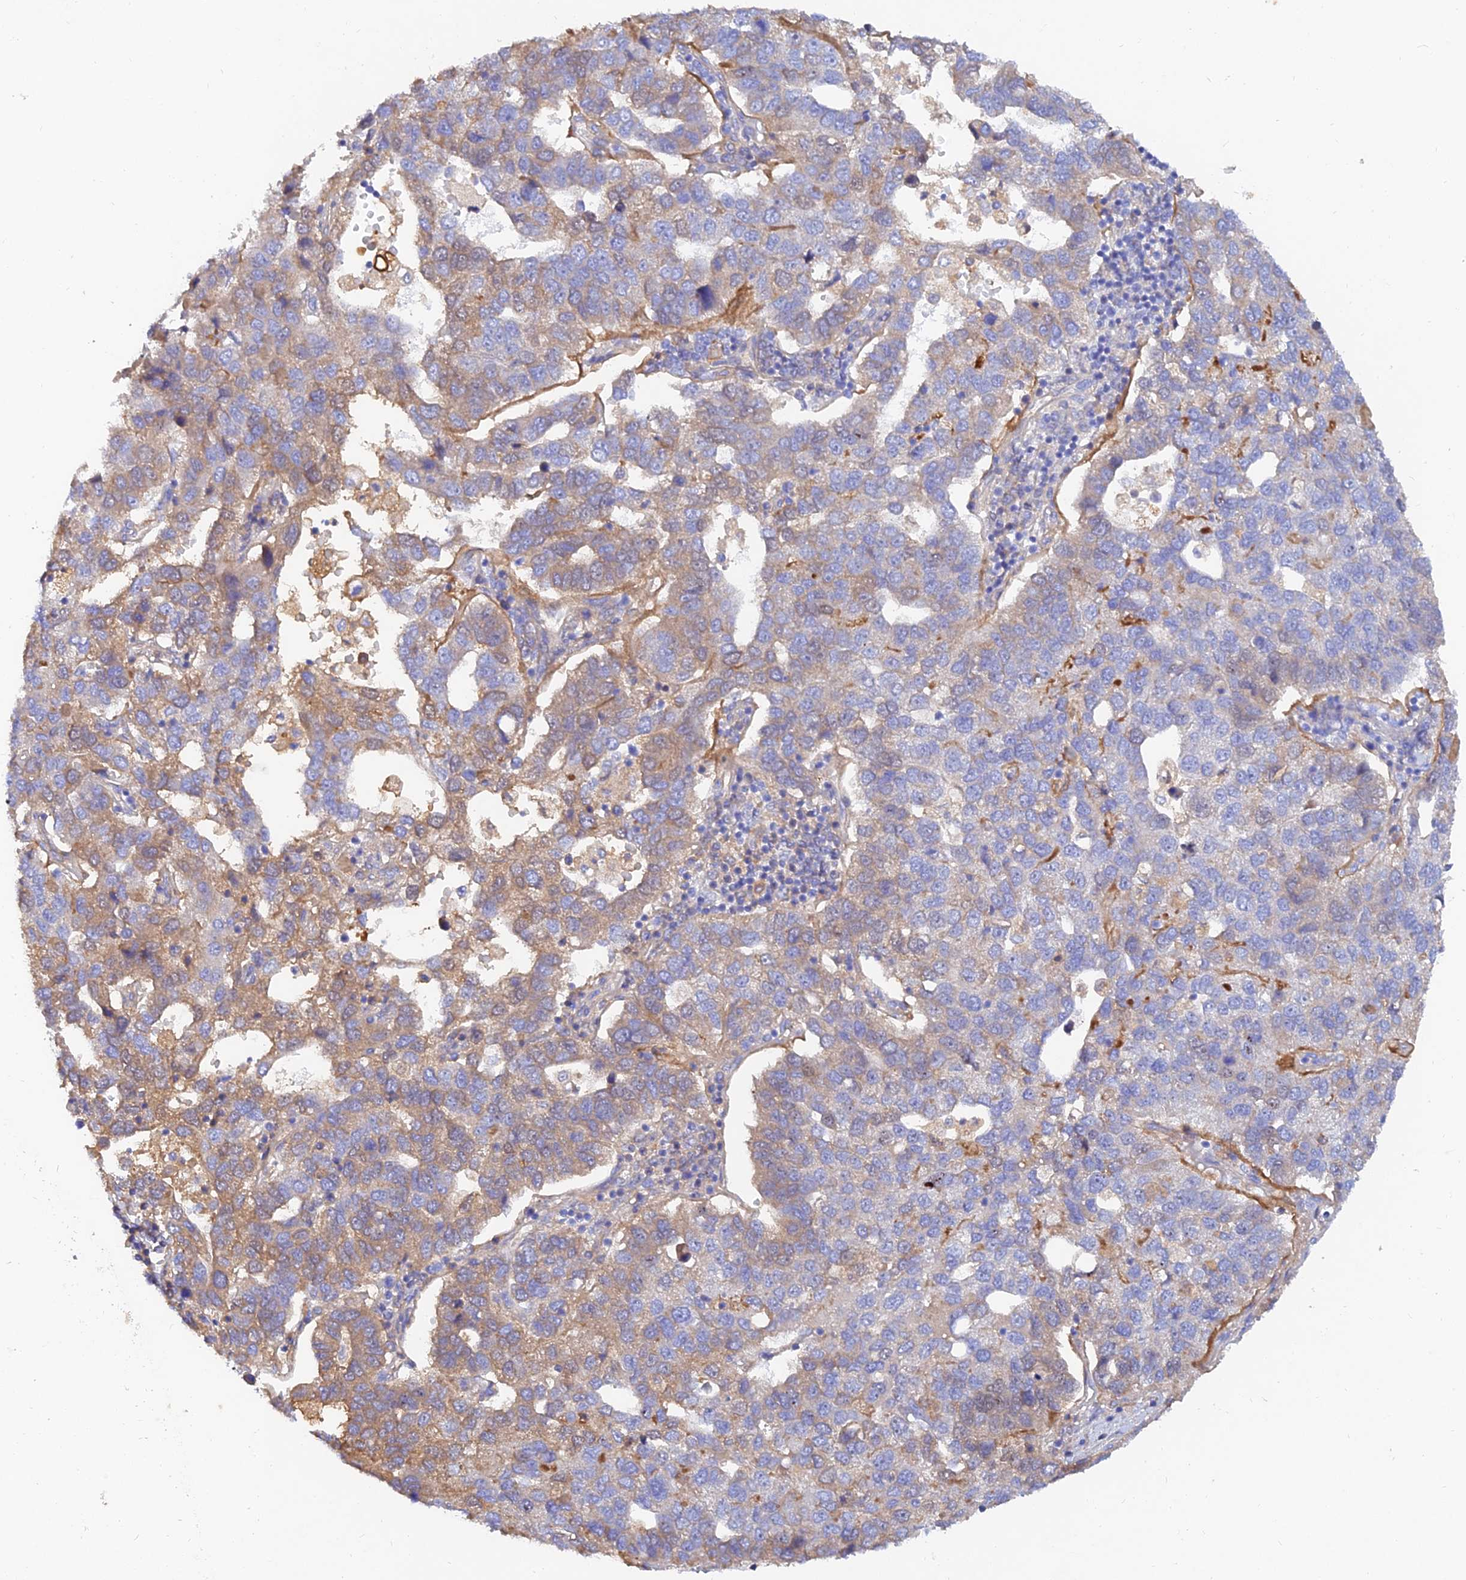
{"staining": {"intensity": "moderate", "quantity": "<25%", "location": "cytoplasmic/membranous"}, "tissue": "pancreatic cancer", "cell_type": "Tumor cells", "image_type": "cancer", "snomed": [{"axis": "morphology", "description": "Adenocarcinoma, NOS"}, {"axis": "topography", "description": "Pancreas"}], "caption": "Immunohistochemistry (IHC) (DAB (3,3'-diaminobenzidine)) staining of human pancreatic cancer (adenocarcinoma) reveals moderate cytoplasmic/membranous protein positivity in about <25% of tumor cells.", "gene": "MROH1", "patient": {"sex": "female", "age": 61}}